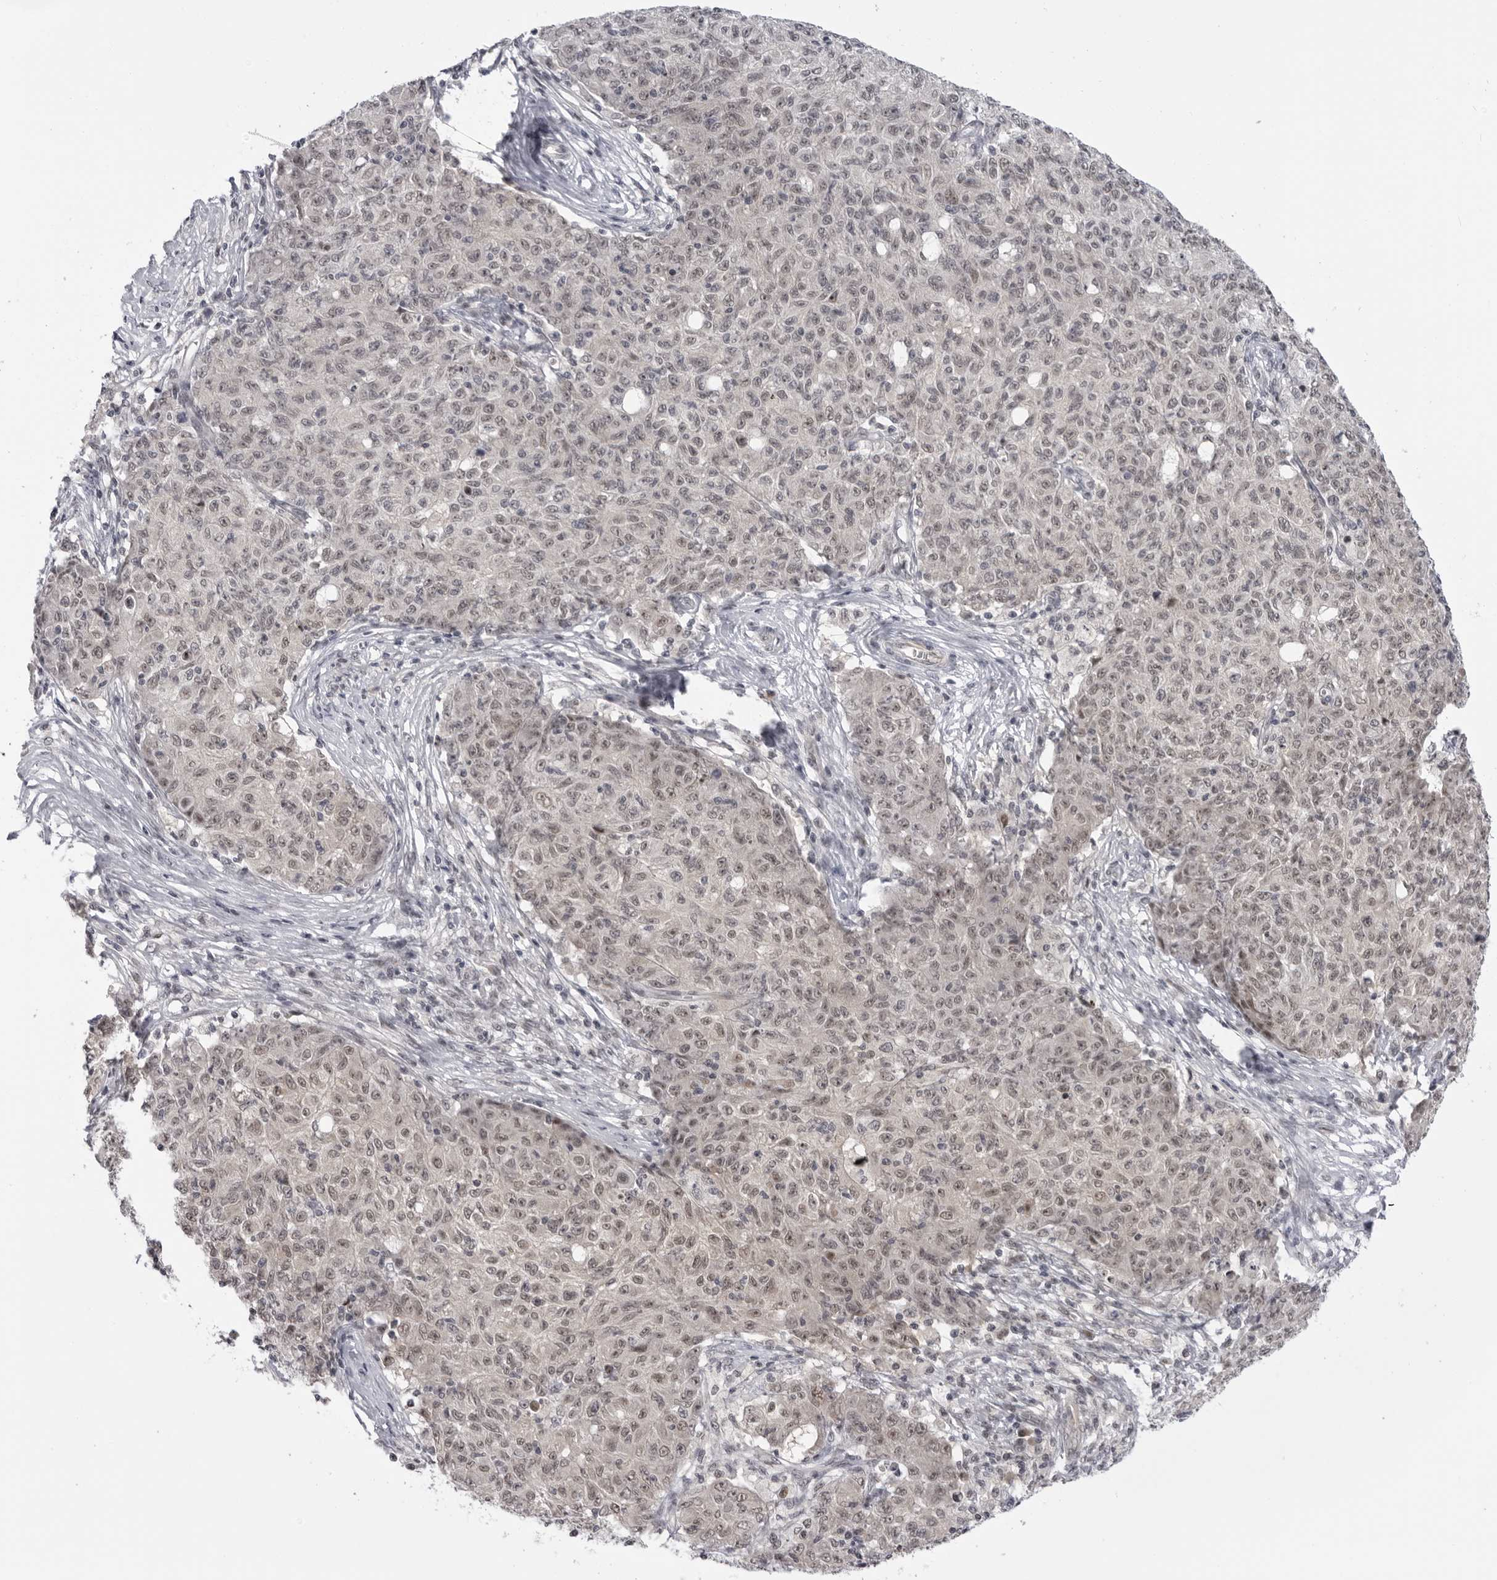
{"staining": {"intensity": "weak", "quantity": ">75%", "location": "nuclear"}, "tissue": "ovarian cancer", "cell_type": "Tumor cells", "image_type": "cancer", "snomed": [{"axis": "morphology", "description": "Carcinoma, endometroid"}, {"axis": "topography", "description": "Ovary"}], "caption": "This photomicrograph displays endometroid carcinoma (ovarian) stained with immunohistochemistry to label a protein in brown. The nuclear of tumor cells show weak positivity for the protein. Nuclei are counter-stained blue.", "gene": "ALPK2", "patient": {"sex": "female", "age": 42}}